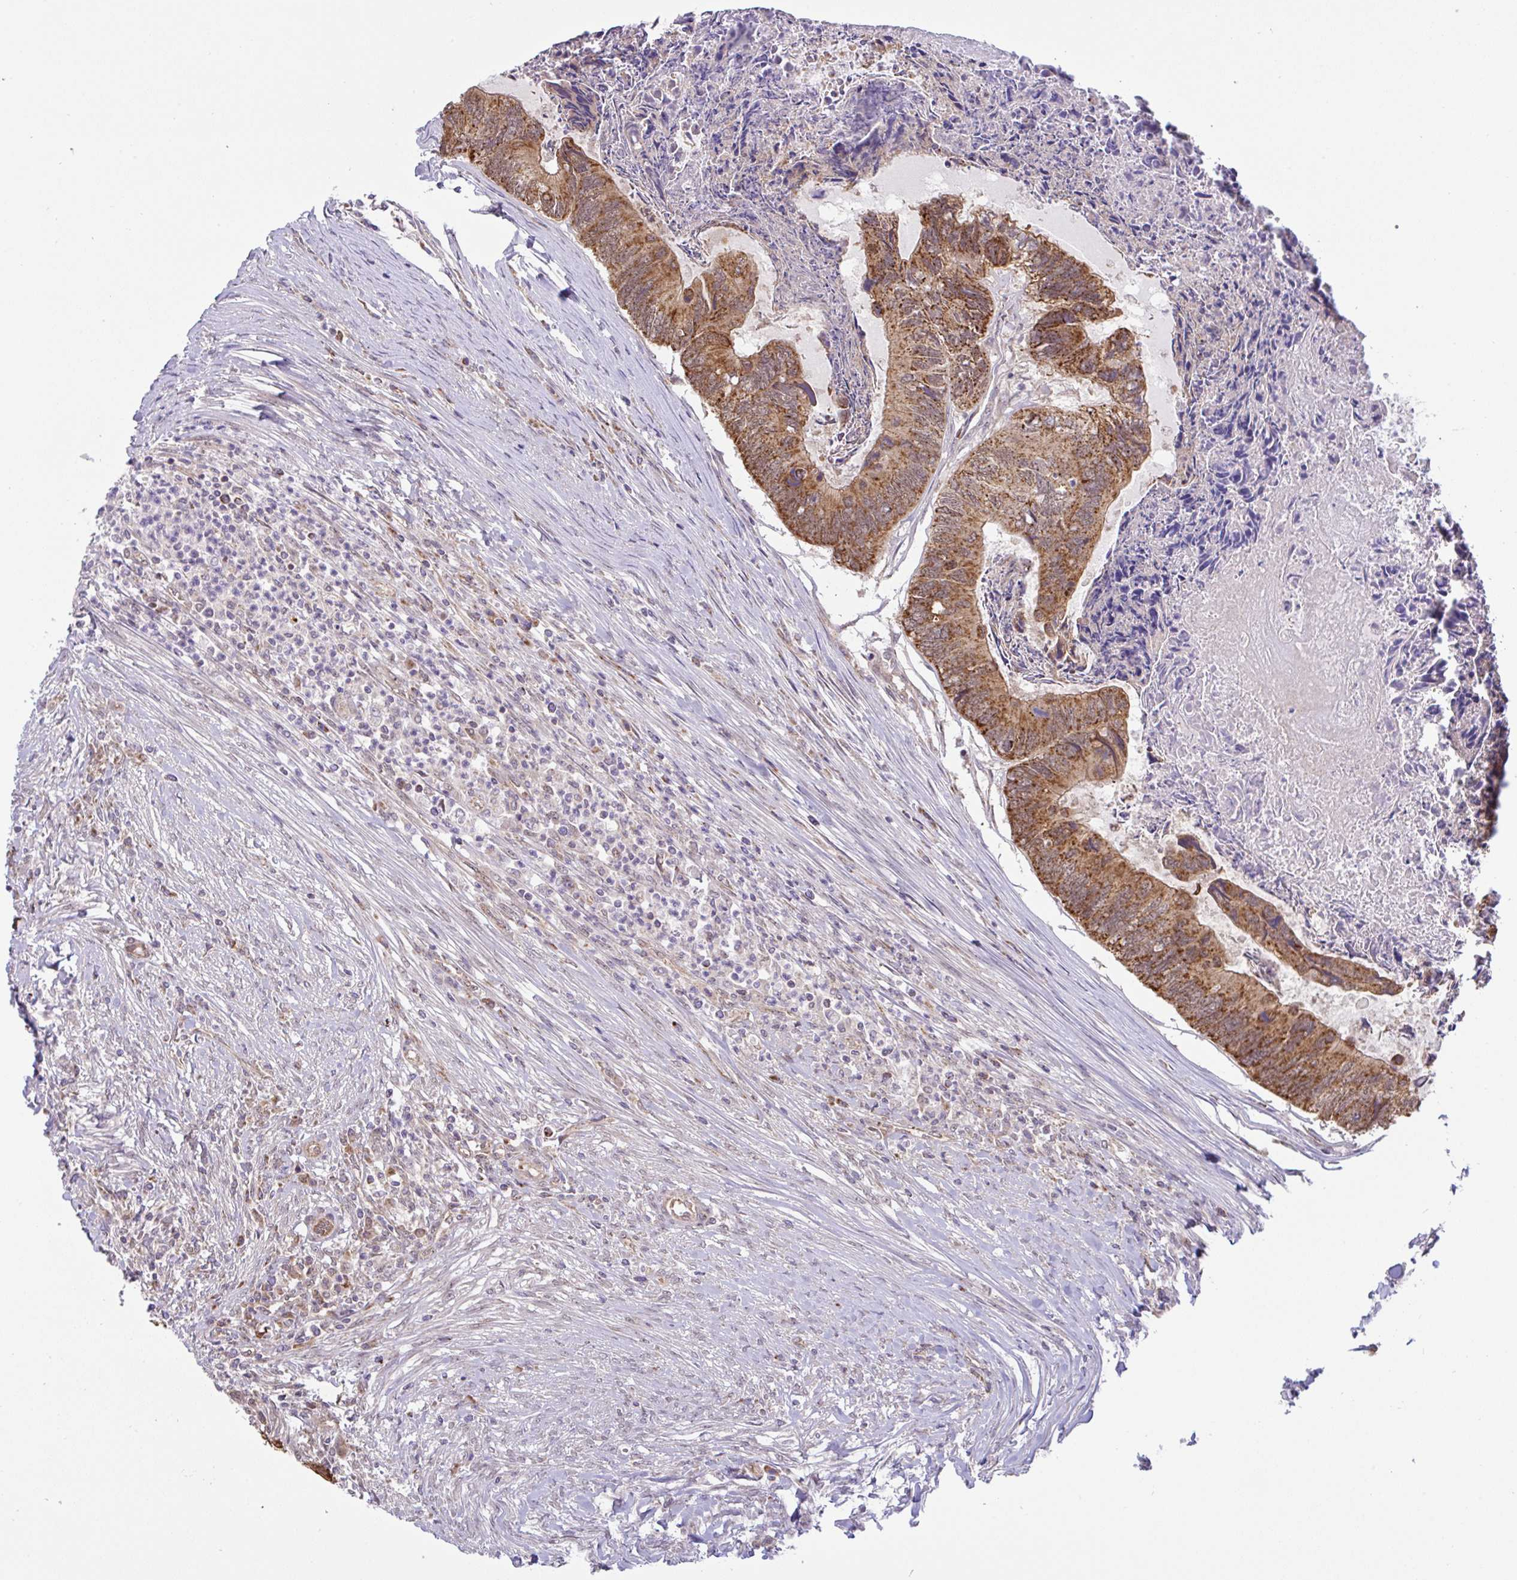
{"staining": {"intensity": "moderate", "quantity": ">75%", "location": "cytoplasmic/membranous"}, "tissue": "colorectal cancer", "cell_type": "Tumor cells", "image_type": "cancer", "snomed": [{"axis": "morphology", "description": "Adenocarcinoma, NOS"}, {"axis": "topography", "description": "Colon"}], "caption": "Immunohistochemical staining of human colorectal cancer (adenocarcinoma) displays medium levels of moderate cytoplasmic/membranous staining in approximately >75% of tumor cells. (DAB IHC, brown staining for protein, blue staining for nuclei).", "gene": "DLEU7", "patient": {"sex": "female", "age": 67}}